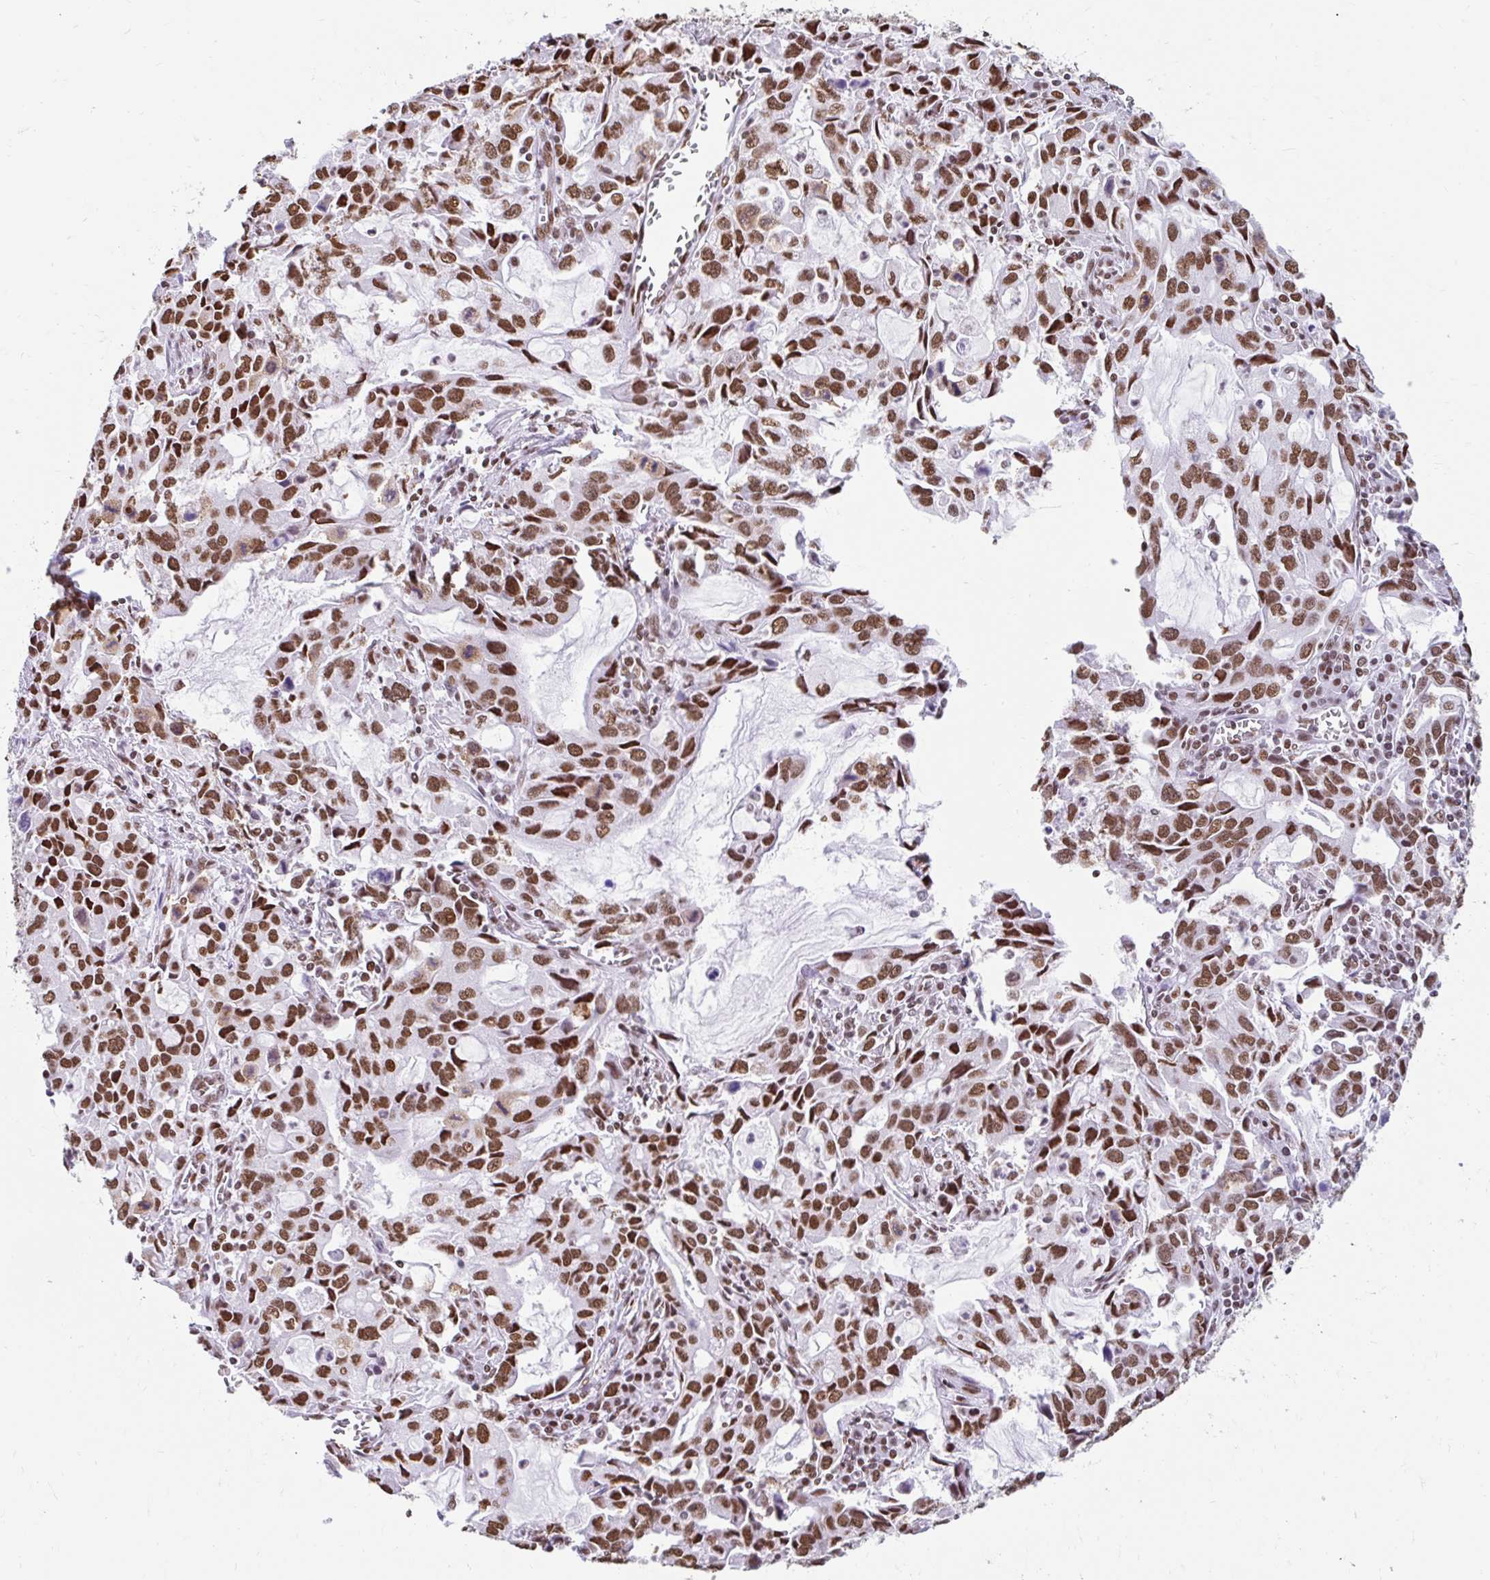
{"staining": {"intensity": "strong", "quantity": ">75%", "location": "nuclear"}, "tissue": "stomach cancer", "cell_type": "Tumor cells", "image_type": "cancer", "snomed": [{"axis": "morphology", "description": "Adenocarcinoma, NOS"}, {"axis": "topography", "description": "Stomach, upper"}], "caption": "This is a histology image of immunohistochemistry staining of stomach adenocarcinoma, which shows strong staining in the nuclear of tumor cells.", "gene": "KHDRBS1", "patient": {"sex": "male", "age": 85}}